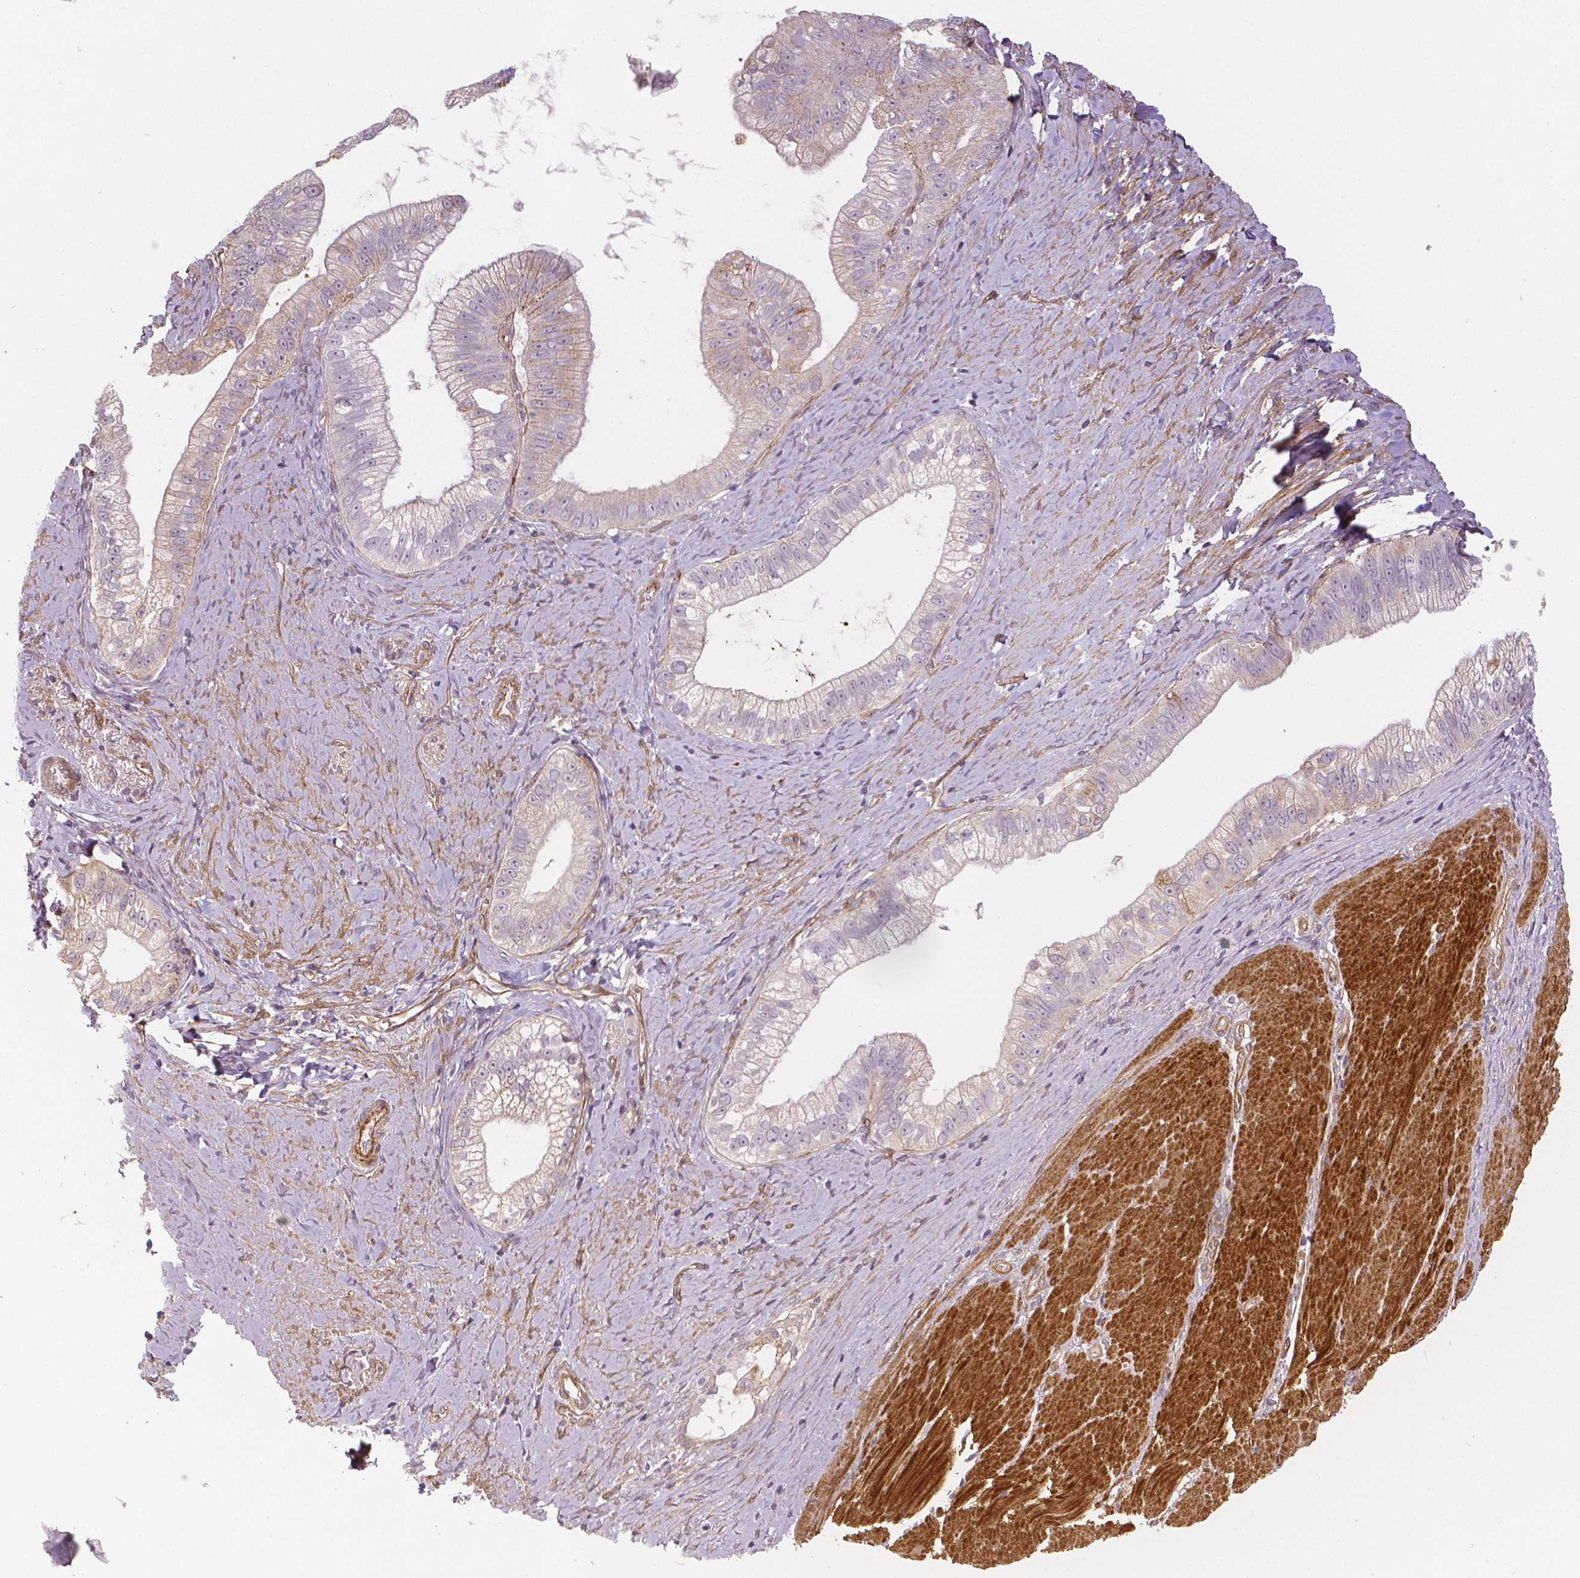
{"staining": {"intensity": "weak", "quantity": "25%-75%", "location": "cytoplasmic/membranous"}, "tissue": "pancreatic cancer", "cell_type": "Tumor cells", "image_type": "cancer", "snomed": [{"axis": "morphology", "description": "Adenocarcinoma, NOS"}, {"axis": "topography", "description": "Pancreas"}], "caption": "Human pancreatic cancer (adenocarcinoma) stained with a protein marker displays weak staining in tumor cells.", "gene": "FLT1", "patient": {"sex": "male", "age": 70}}